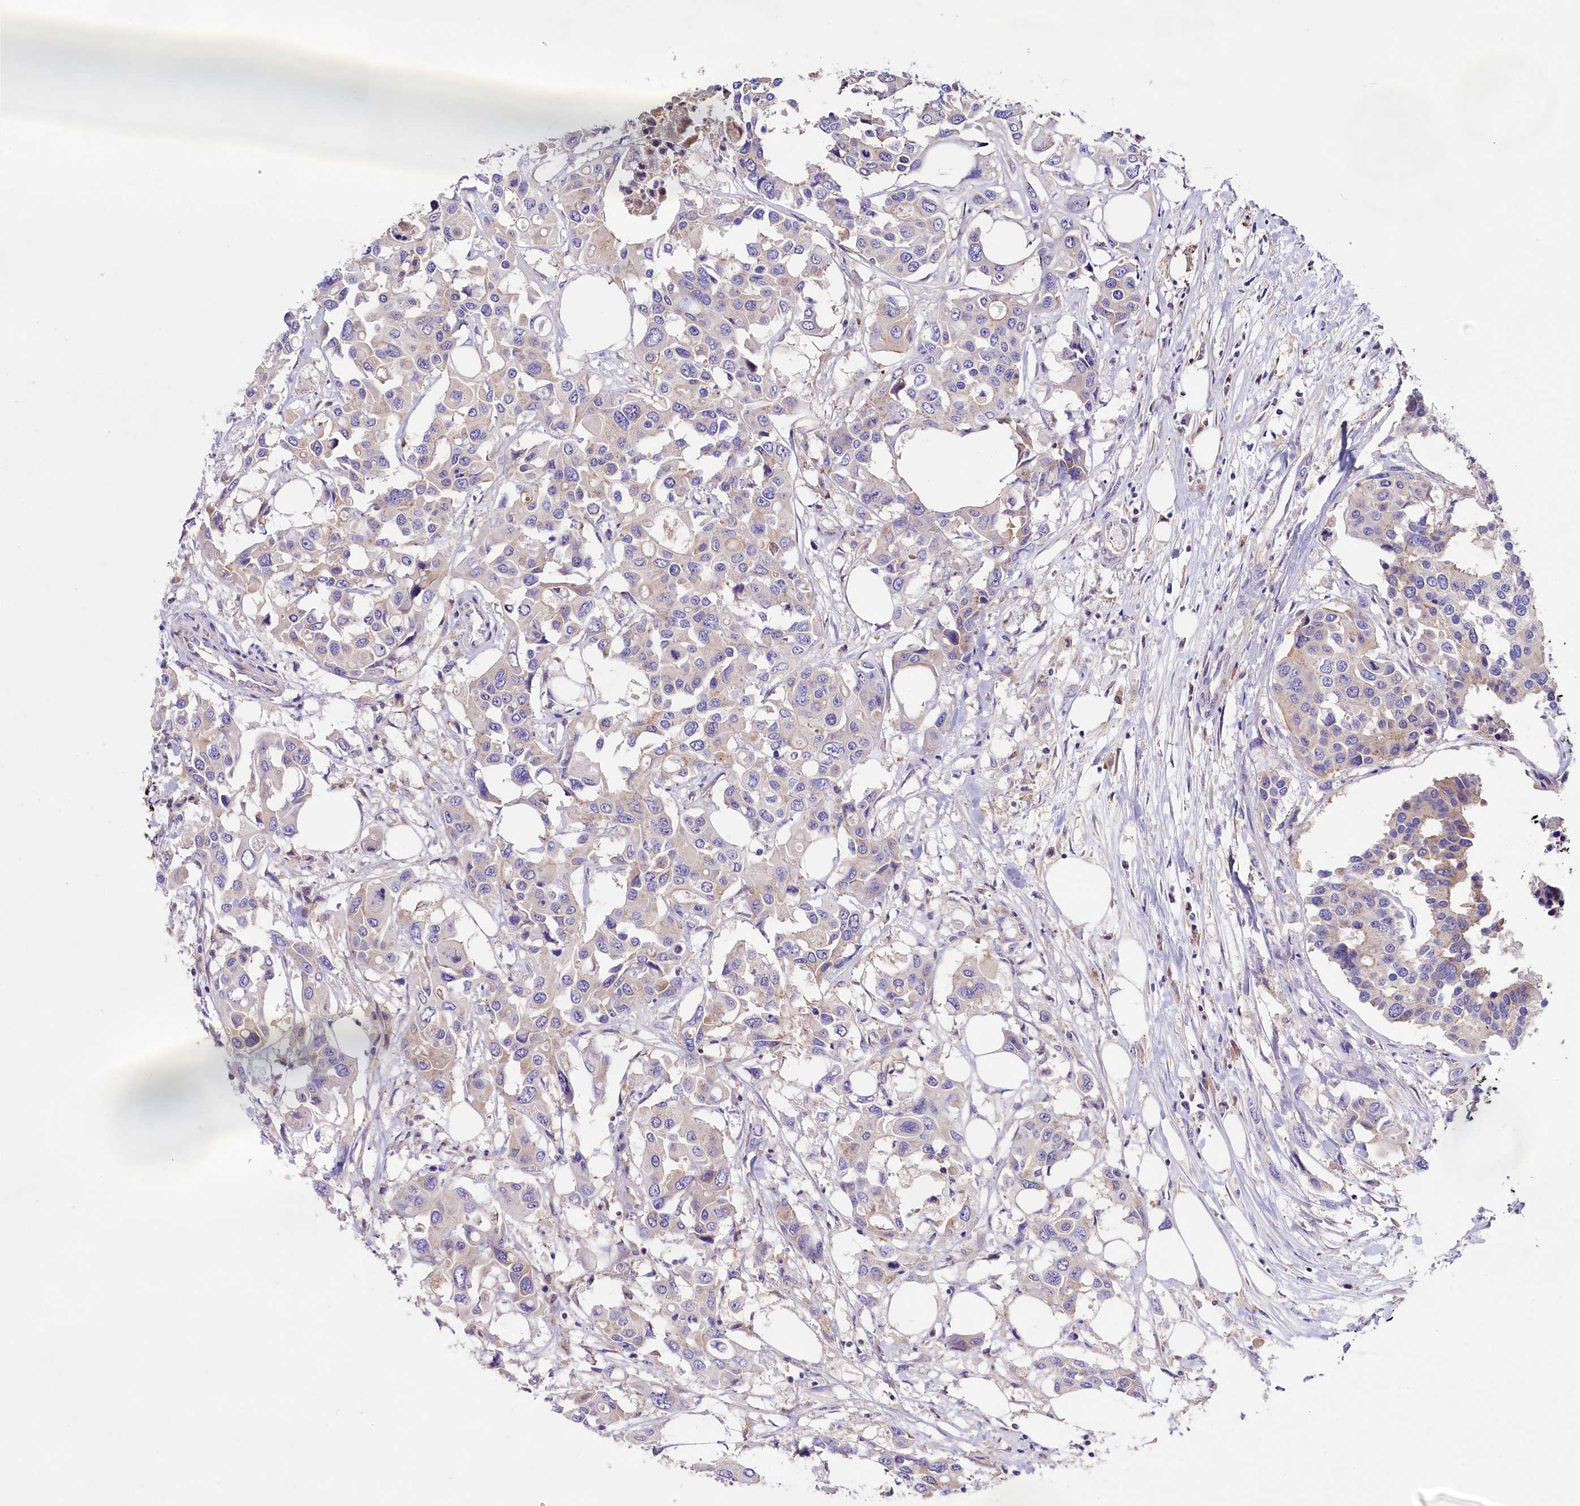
{"staining": {"intensity": "negative", "quantity": "none", "location": "none"}, "tissue": "colorectal cancer", "cell_type": "Tumor cells", "image_type": "cancer", "snomed": [{"axis": "morphology", "description": "Adenocarcinoma, NOS"}, {"axis": "topography", "description": "Colon"}], "caption": "Photomicrograph shows no protein positivity in tumor cells of colorectal cancer (adenocarcinoma) tissue.", "gene": "PEMT", "patient": {"sex": "male", "age": 77}}